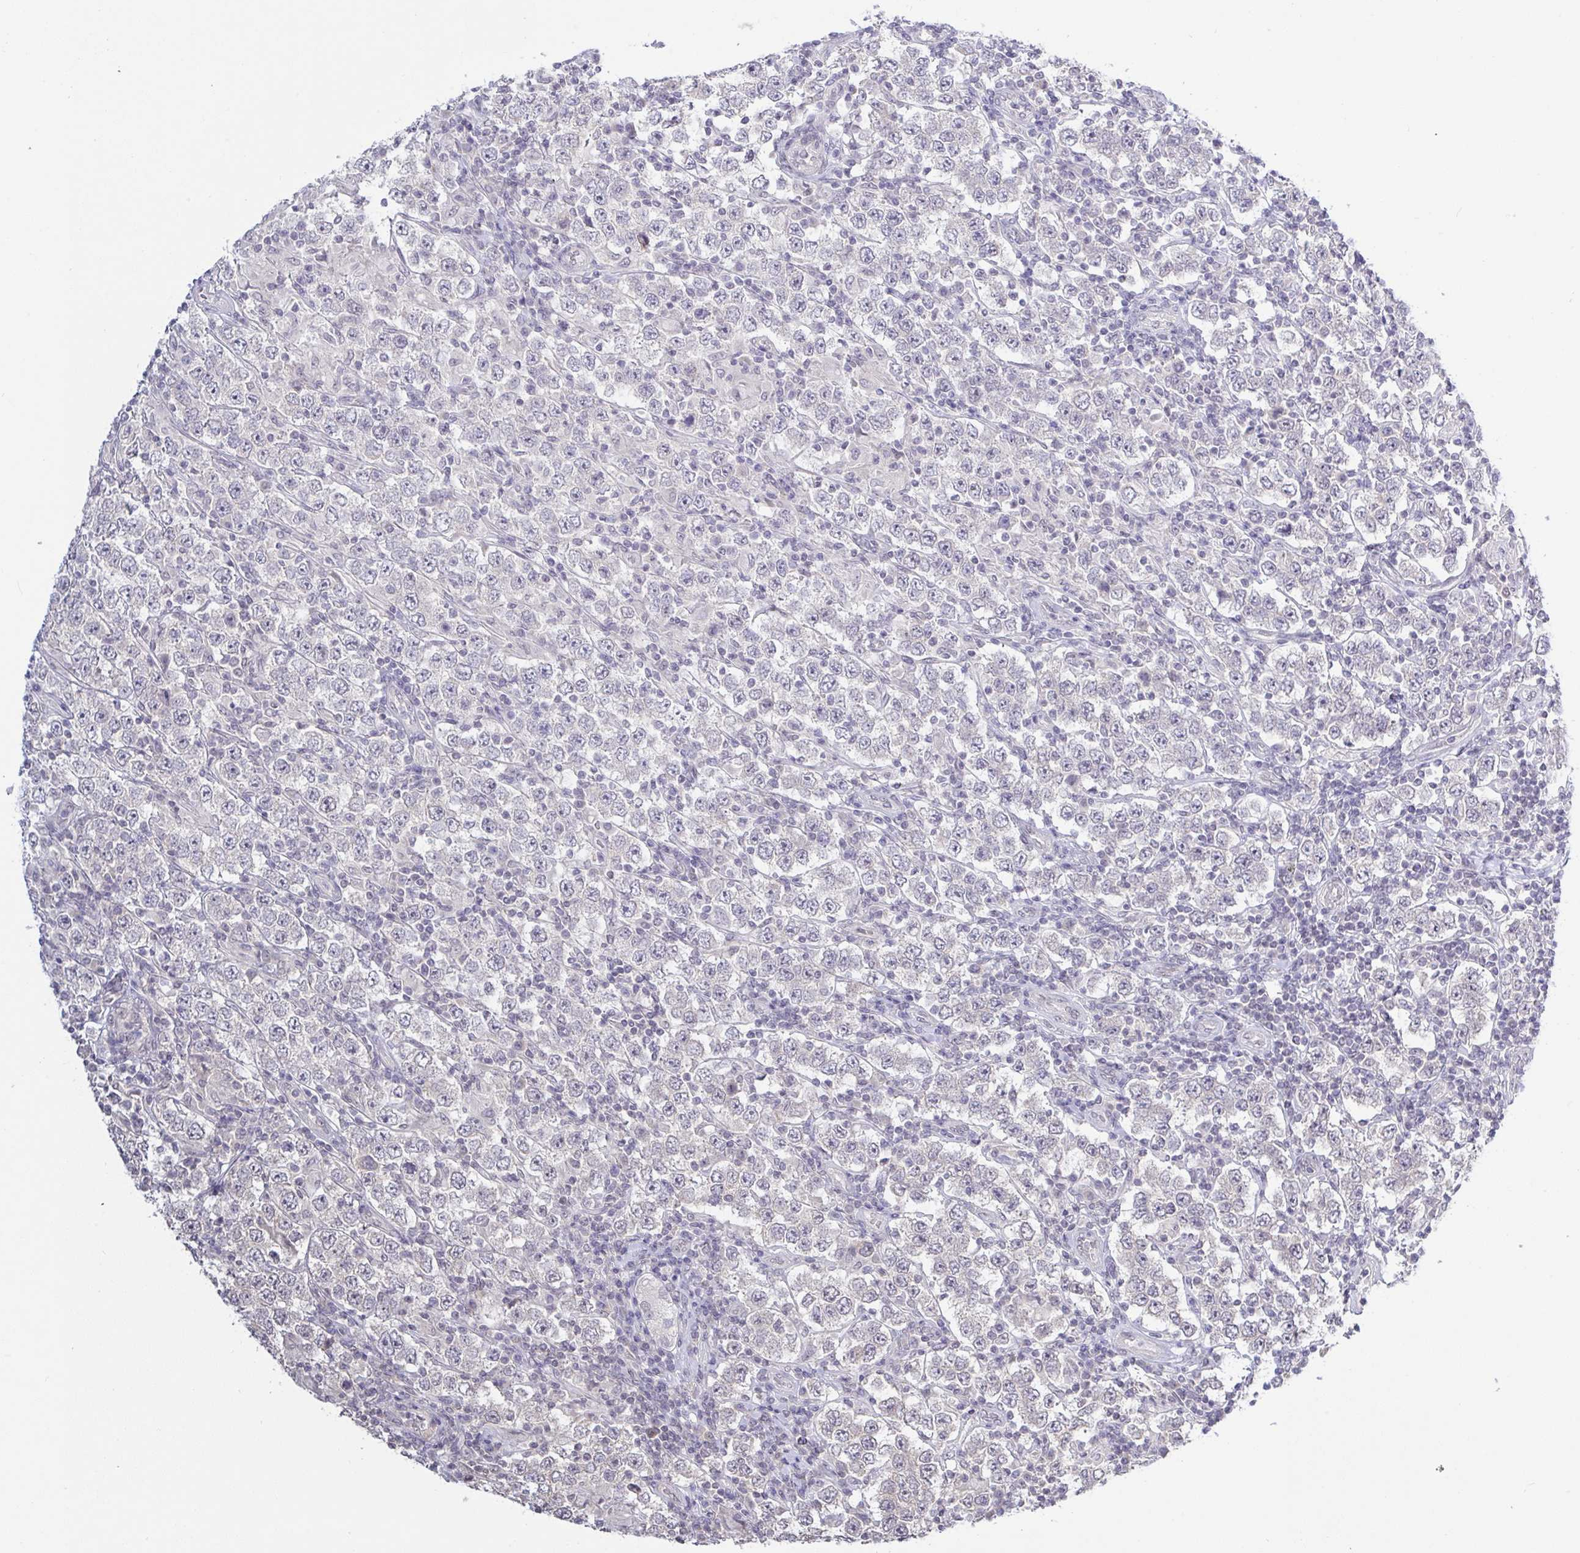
{"staining": {"intensity": "negative", "quantity": "none", "location": "none"}, "tissue": "testis cancer", "cell_type": "Tumor cells", "image_type": "cancer", "snomed": [{"axis": "morphology", "description": "Normal tissue, NOS"}, {"axis": "morphology", "description": "Urothelial carcinoma, High grade"}, {"axis": "morphology", "description": "Seminoma, NOS"}, {"axis": "morphology", "description": "Carcinoma, Embryonal, NOS"}, {"axis": "topography", "description": "Urinary bladder"}, {"axis": "topography", "description": "Testis"}], "caption": "This is an immunohistochemistry micrograph of testis seminoma. There is no staining in tumor cells.", "gene": "HYPK", "patient": {"sex": "male", "age": 41}}